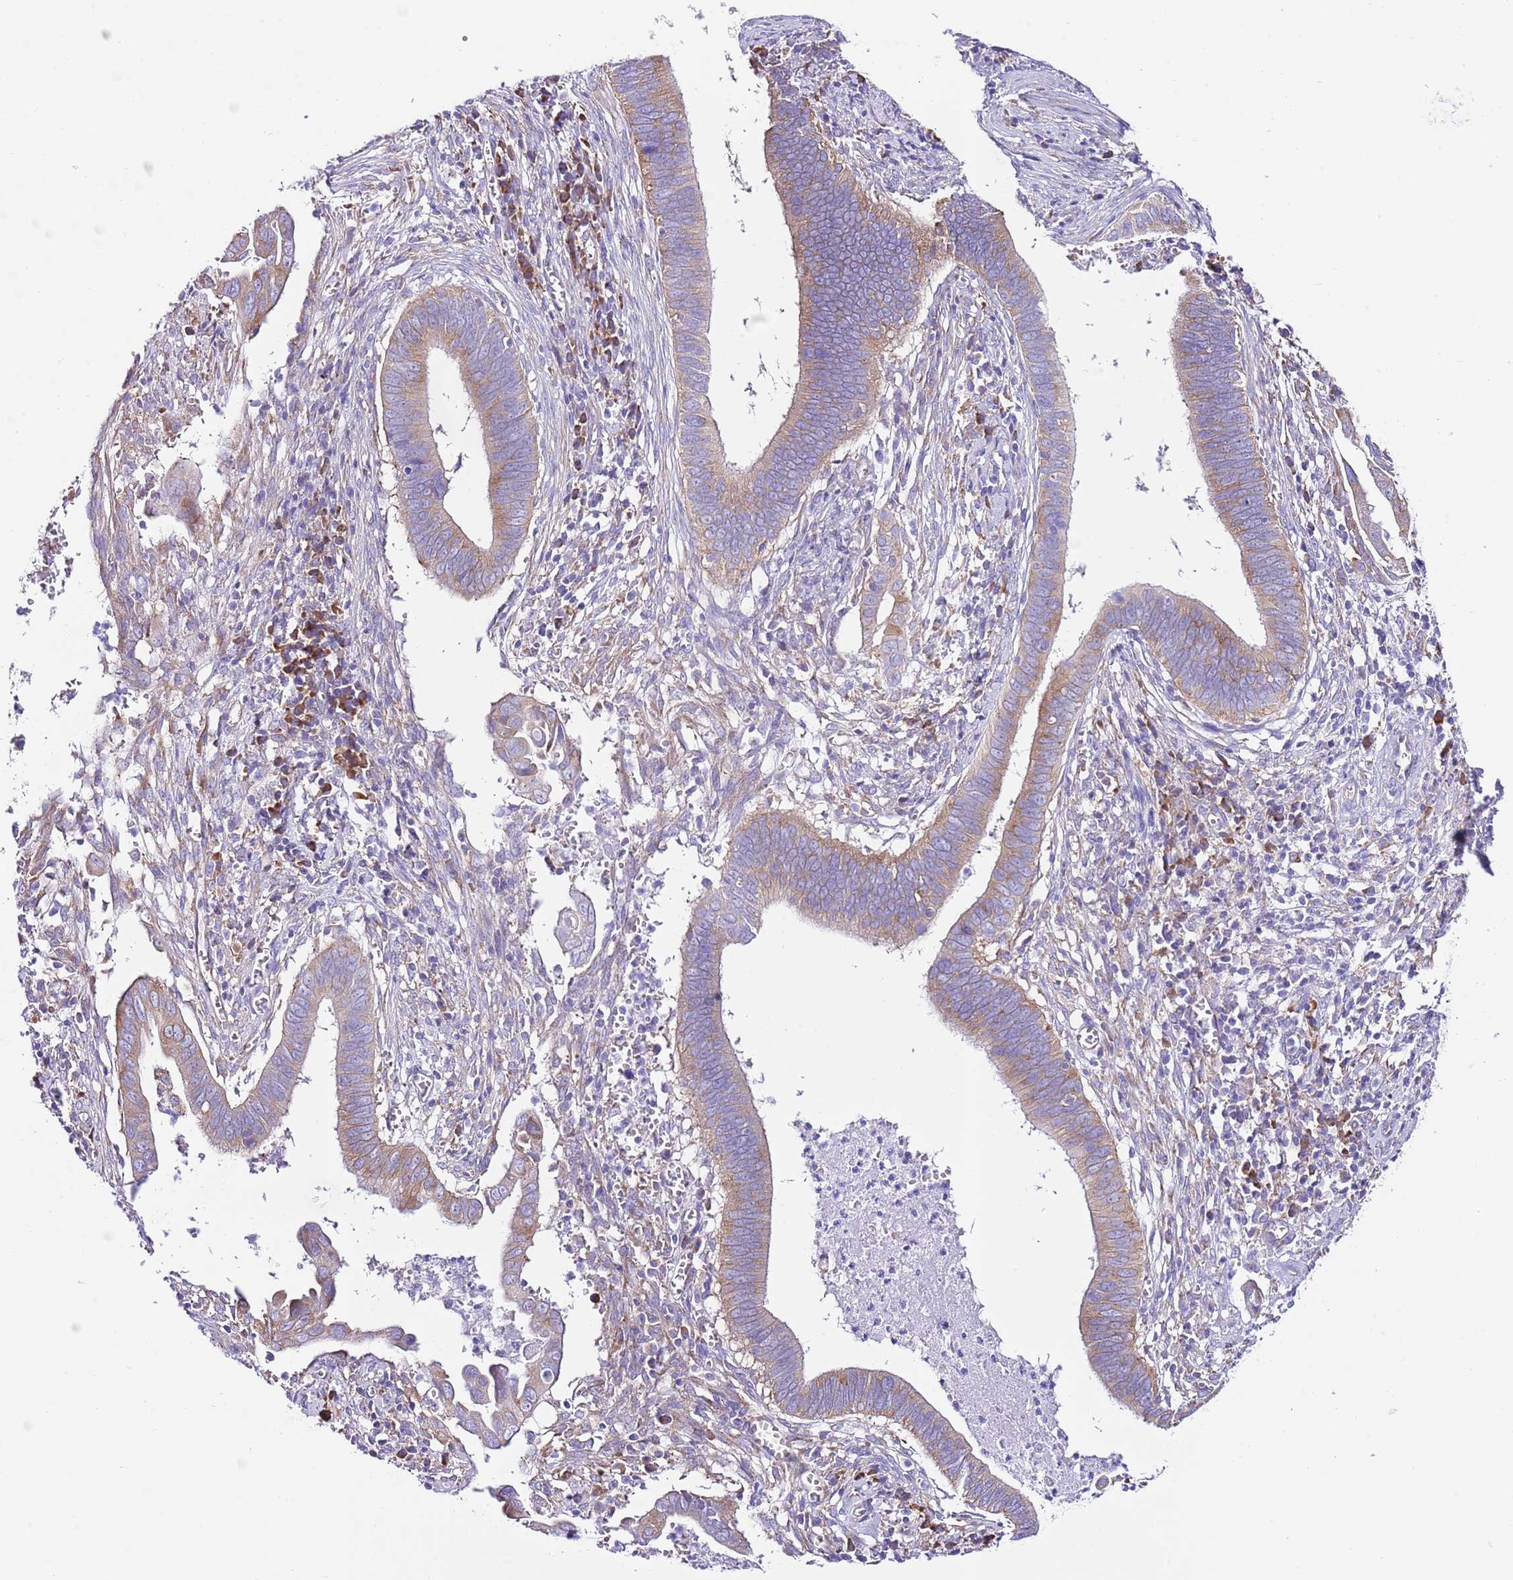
{"staining": {"intensity": "weak", "quantity": ">75%", "location": "cytoplasmic/membranous"}, "tissue": "cervical cancer", "cell_type": "Tumor cells", "image_type": "cancer", "snomed": [{"axis": "morphology", "description": "Adenocarcinoma, NOS"}, {"axis": "topography", "description": "Cervix"}], "caption": "Immunohistochemistry of human cervical cancer (adenocarcinoma) displays low levels of weak cytoplasmic/membranous expression in about >75% of tumor cells.", "gene": "RPS10", "patient": {"sex": "female", "age": 42}}